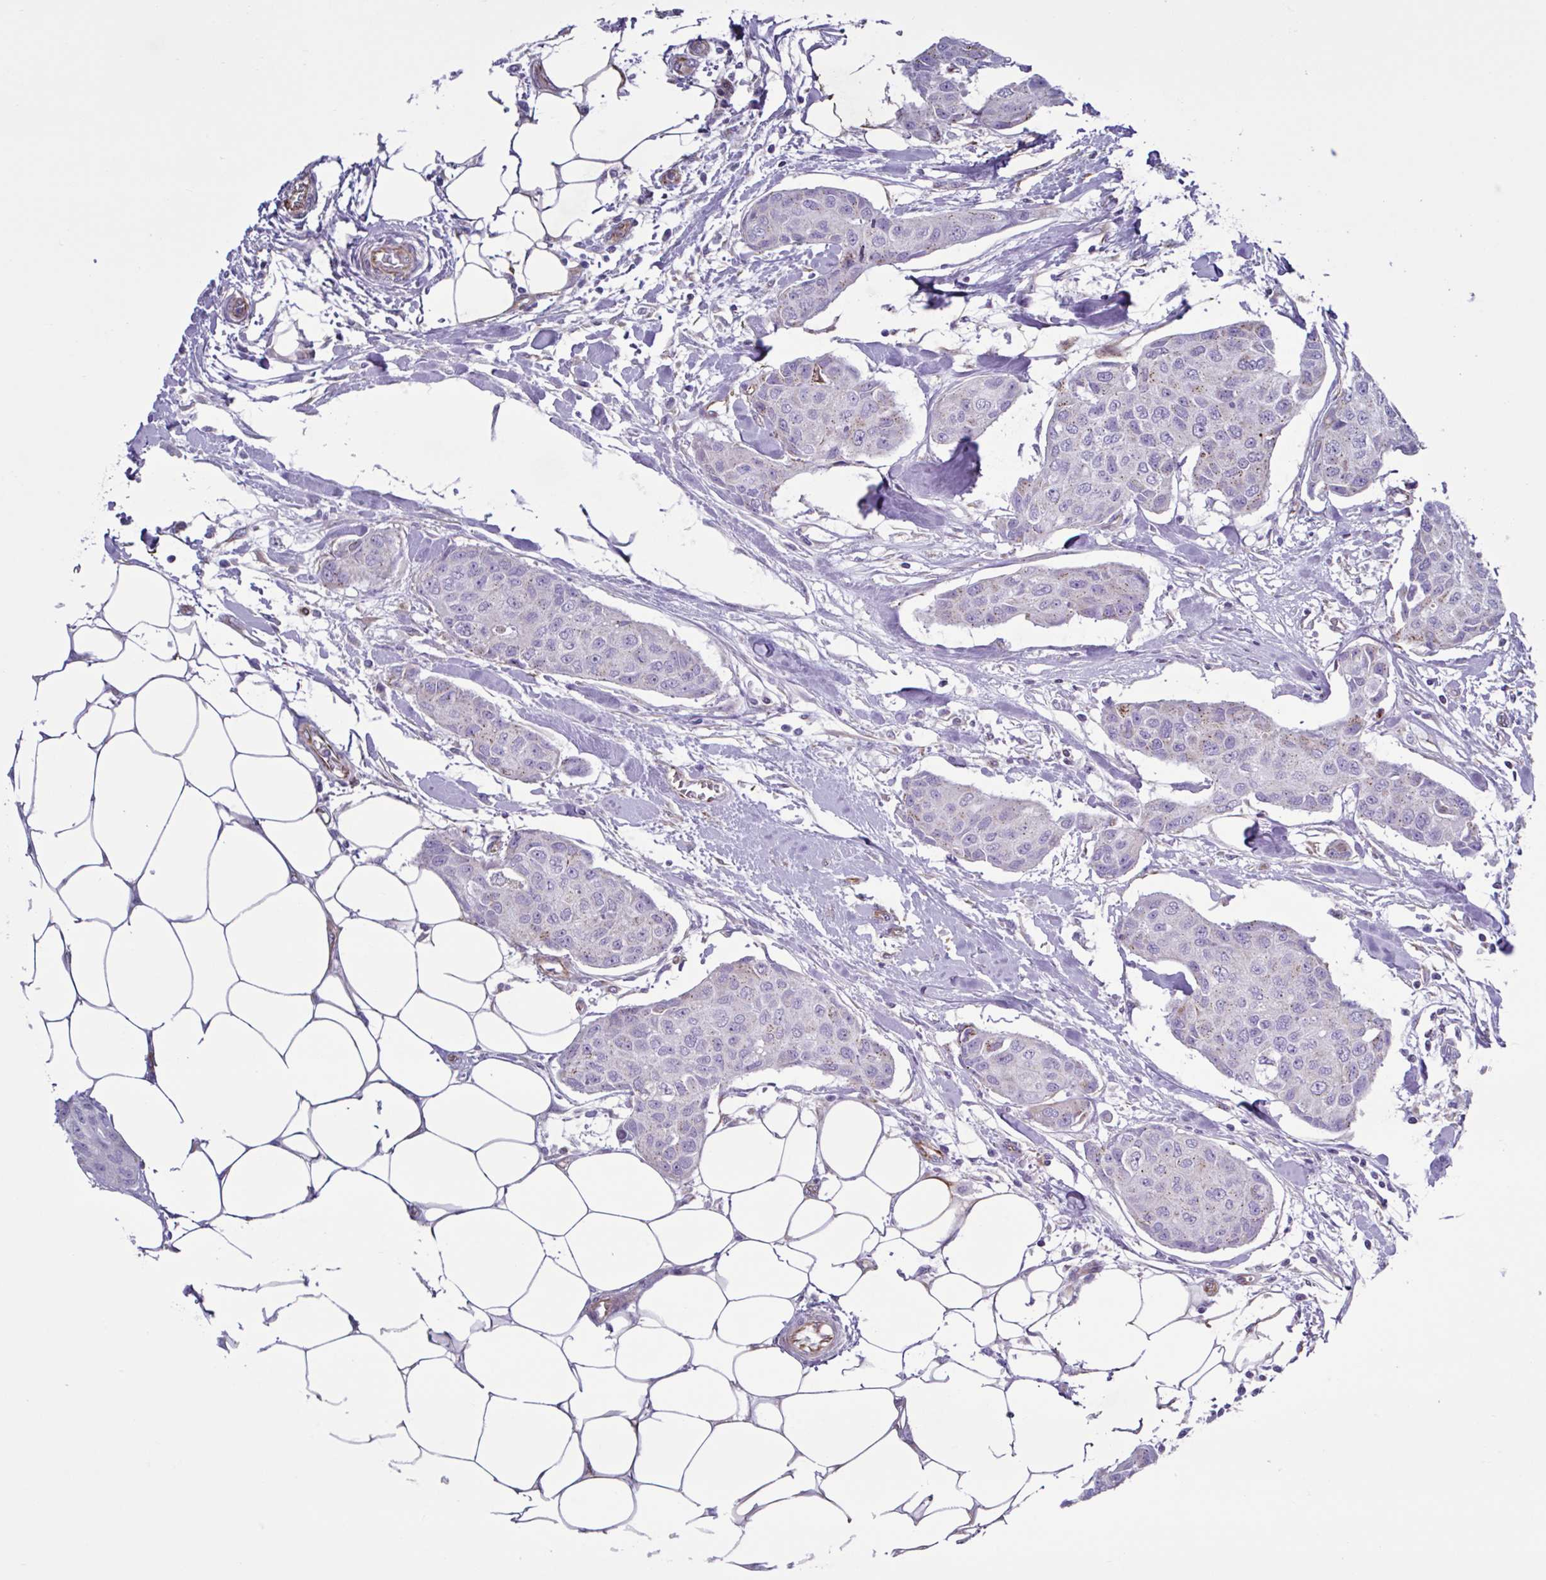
{"staining": {"intensity": "weak", "quantity": "<25%", "location": "cytoplasmic/membranous"}, "tissue": "breast cancer", "cell_type": "Tumor cells", "image_type": "cancer", "snomed": [{"axis": "morphology", "description": "Duct carcinoma"}, {"axis": "topography", "description": "Breast"}, {"axis": "topography", "description": "Lymph node"}], "caption": "A photomicrograph of breast cancer (intraductal carcinoma) stained for a protein displays no brown staining in tumor cells.", "gene": "TMEM86B", "patient": {"sex": "female", "age": 80}}